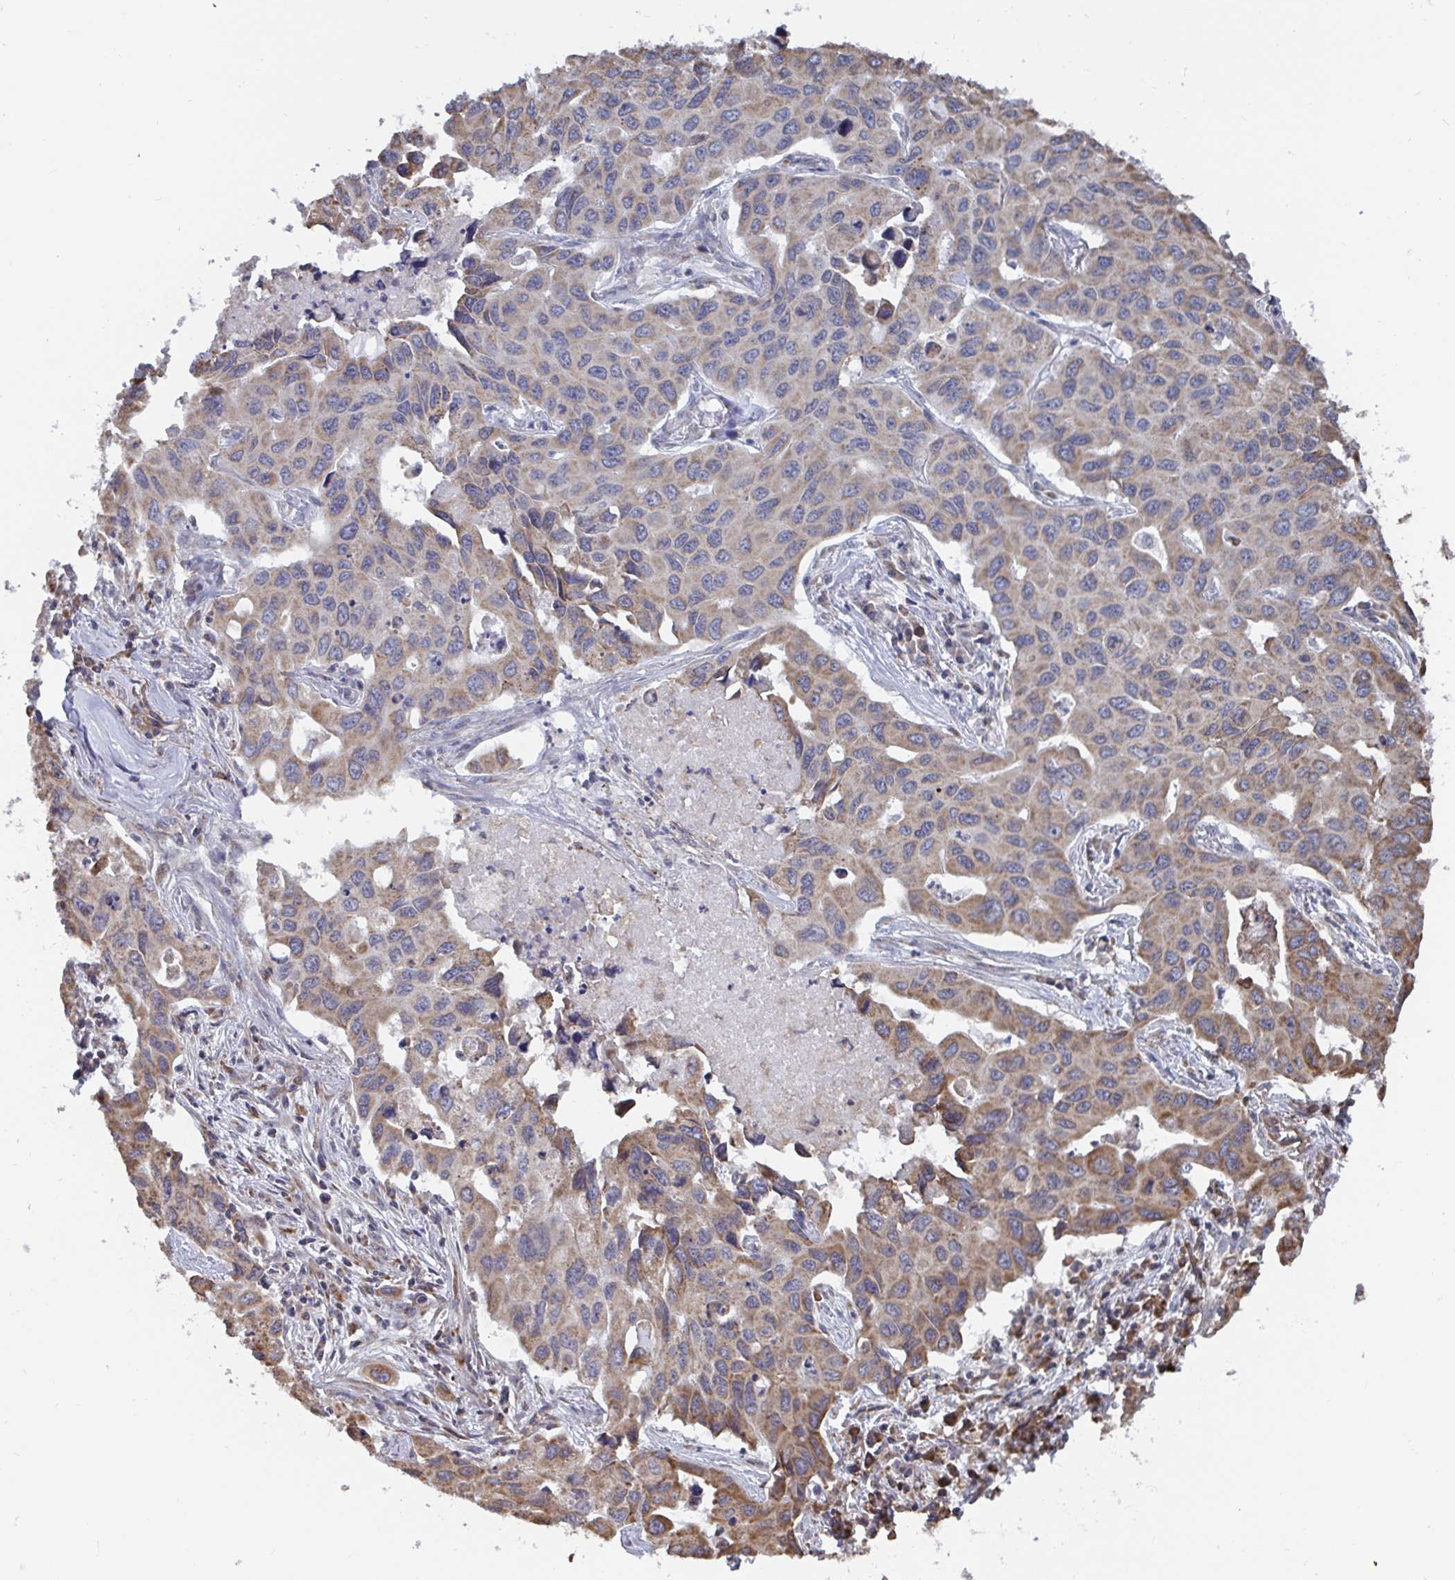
{"staining": {"intensity": "weak", "quantity": ">75%", "location": "cytoplasmic/membranous"}, "tissue": "lung cancer", "cell_type": "Tumor cells", "image_type": "cancer", "snomed": [{"axis": "morphology", "description": "Adenocarcinoma, NOS"}, {"axis": "topography", "description": "Lung"}], "caption": "Human lung cancer stained with a protein marker shows weak staining in tumor cells.", "gene": "ELAVL1", "patient": {"sex": "male", "age": 64}}